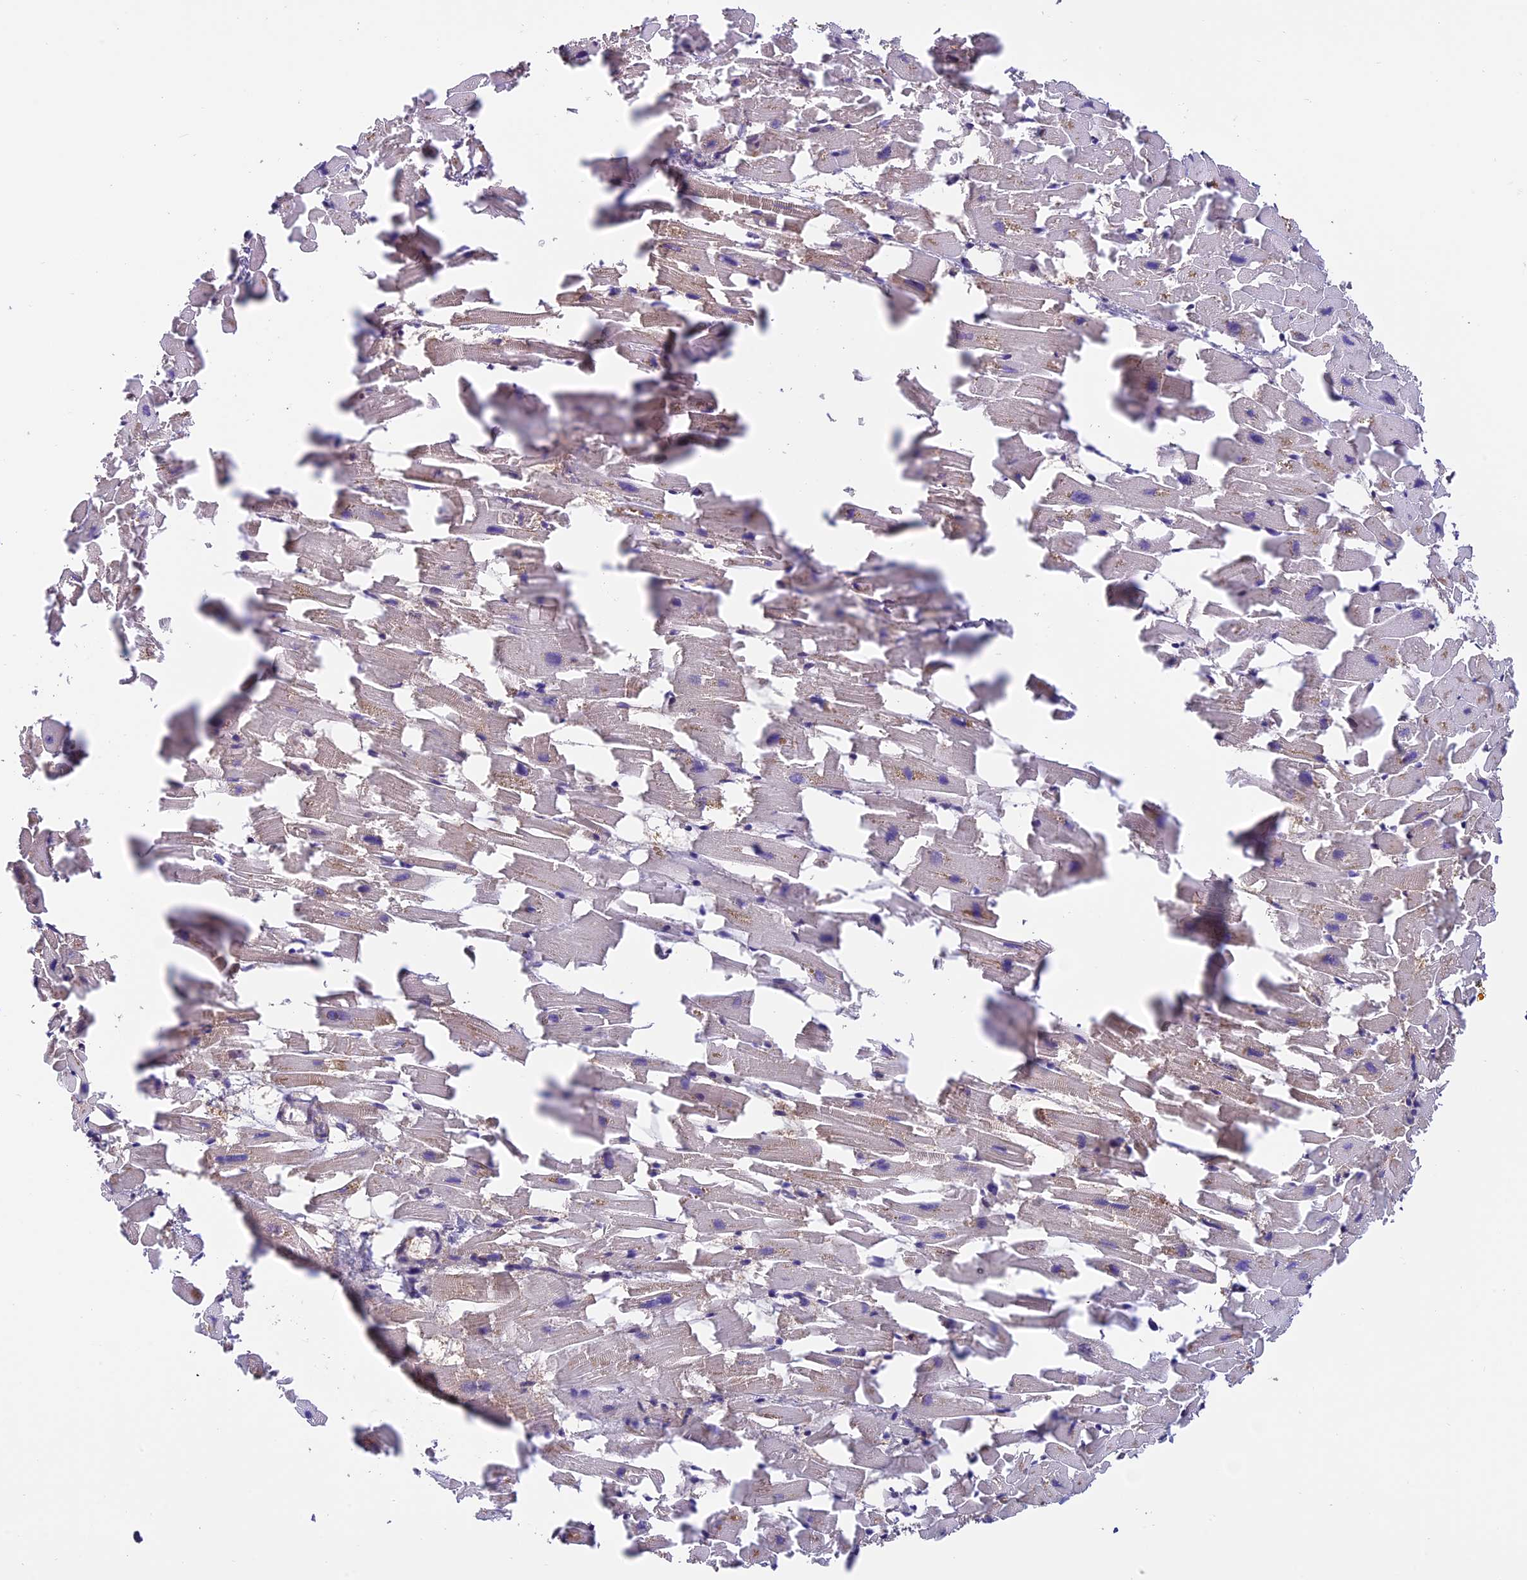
{"staining": {"intensity": "weak", "quantity": "25%-75%", "location": "cytoplasmic/membranous"}, "tissue": "heart muscle", "cell_type": "Cardiomyocytes", "image_type": "normal", "snomed": [{"axis": "morphology", "description": "Normal tissue, NOS"}, {"axis": "topography", "description": "Heart"}], "caption": "A micrograph of human heart muscle stained for a protein displays weak cytoplasmic/membranous brown staining in cardiomyocytes. (brown staining indicates protein expression, while blue staining denotes nuclei).", "gene": "PSMB3", "patient": {"sex": "female", "age": 64}}